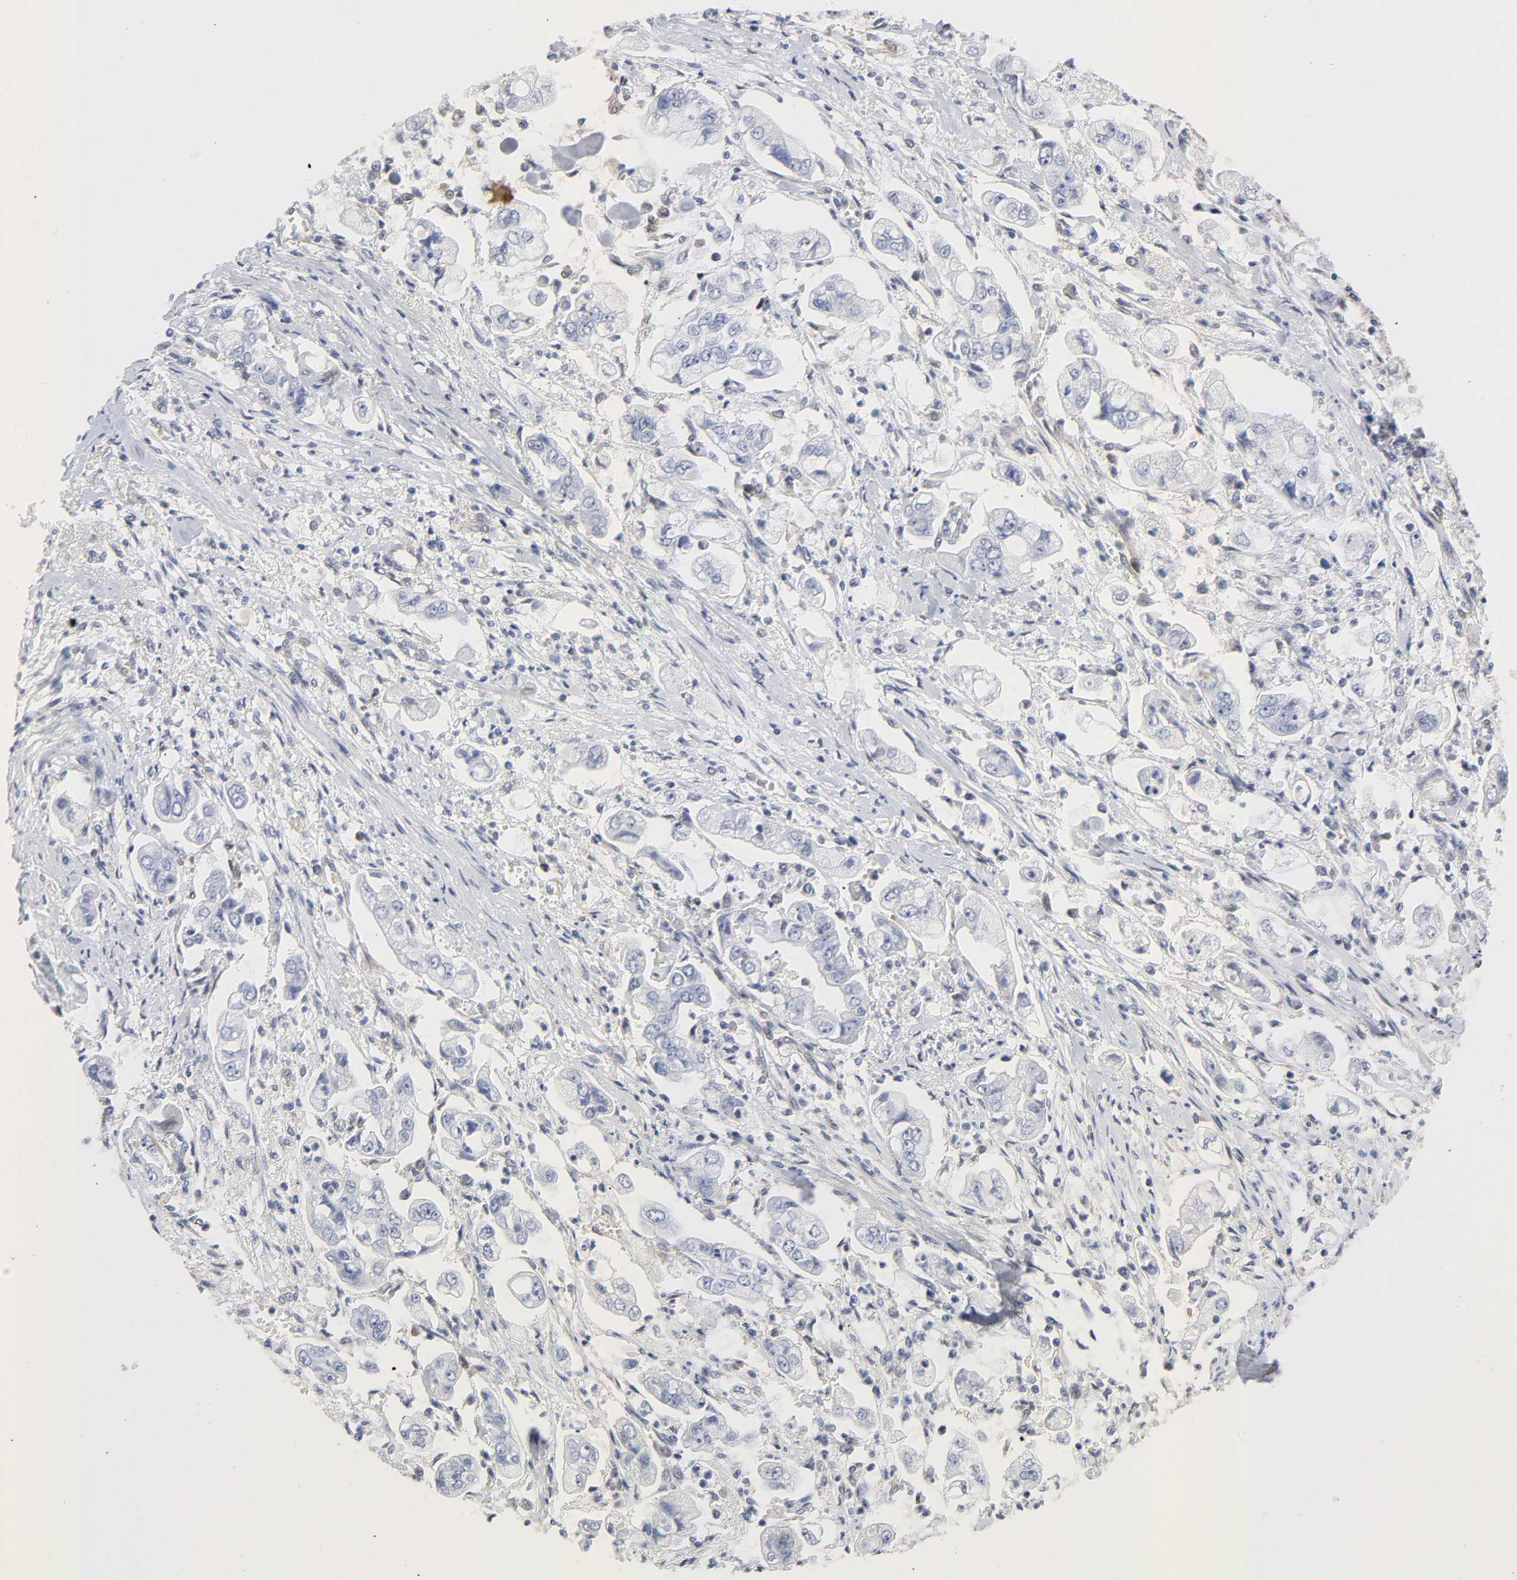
{"staining": {"intensity": "negative", "quantity": "none", "location": "none"}, "tissue": "stomach cancer", "cell_type": "Tumor cells", "image_type": "cancer", "snomed": [{"axis": "morphology", "description": "Adenocarcinoma, NOS"}, {"axis": "topography", "description": "Stomach"}], "caption": "Immunohistochemistry (IHC) histopathology image of adenocarcinoma (stomach) stained for a protein (brown), which shows no expression in tumor cells.", "gene": "PTEN", "patient": {"sex": "male", "age": 62}}